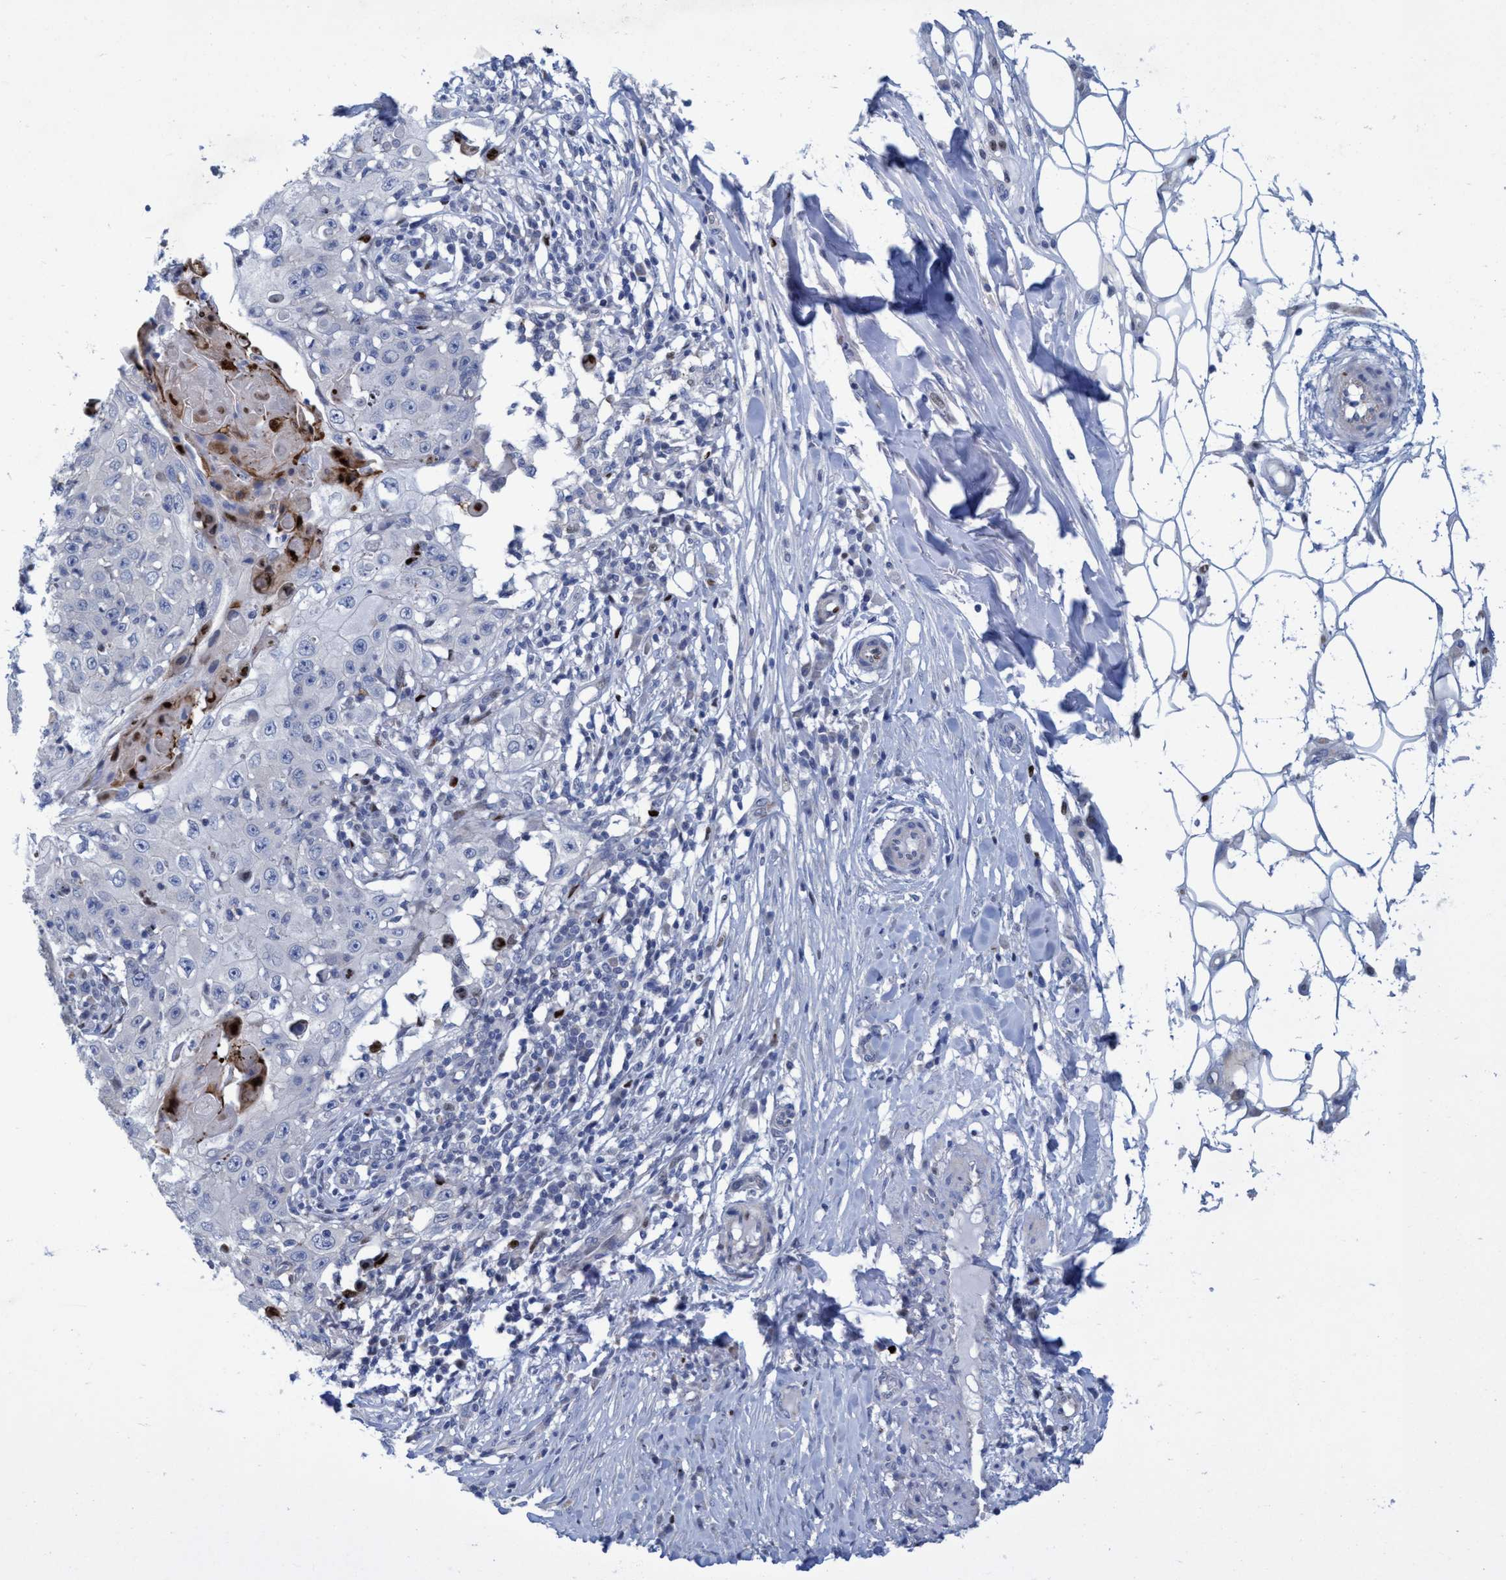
{"staining": {"intensity": "weak", "quantity": "<25%", "location": "cytoplasmic/membranous"}, "tissue": "skin cancer", "cell_type": "Tumor cells", "image_type": "cancer", "snomed": [{"axis": "morphology", "description": "Squamous cell carcinoma, NOS"}, {"axis": "topography", "description": "Skin"}], "caption": "DAB (3,3'-diaminobenzidine) immunohistochemical staining of human skin squamous cell carcinoma shows no significant expression in tumor cells. The staining is performed using DAB (3,3'-diaminobenzidine) brown chromogen with nuclei counter-stained in using hematoxylin.", "gene": "R3HCC1", "patient": {"sex": "male", "age": 86}}